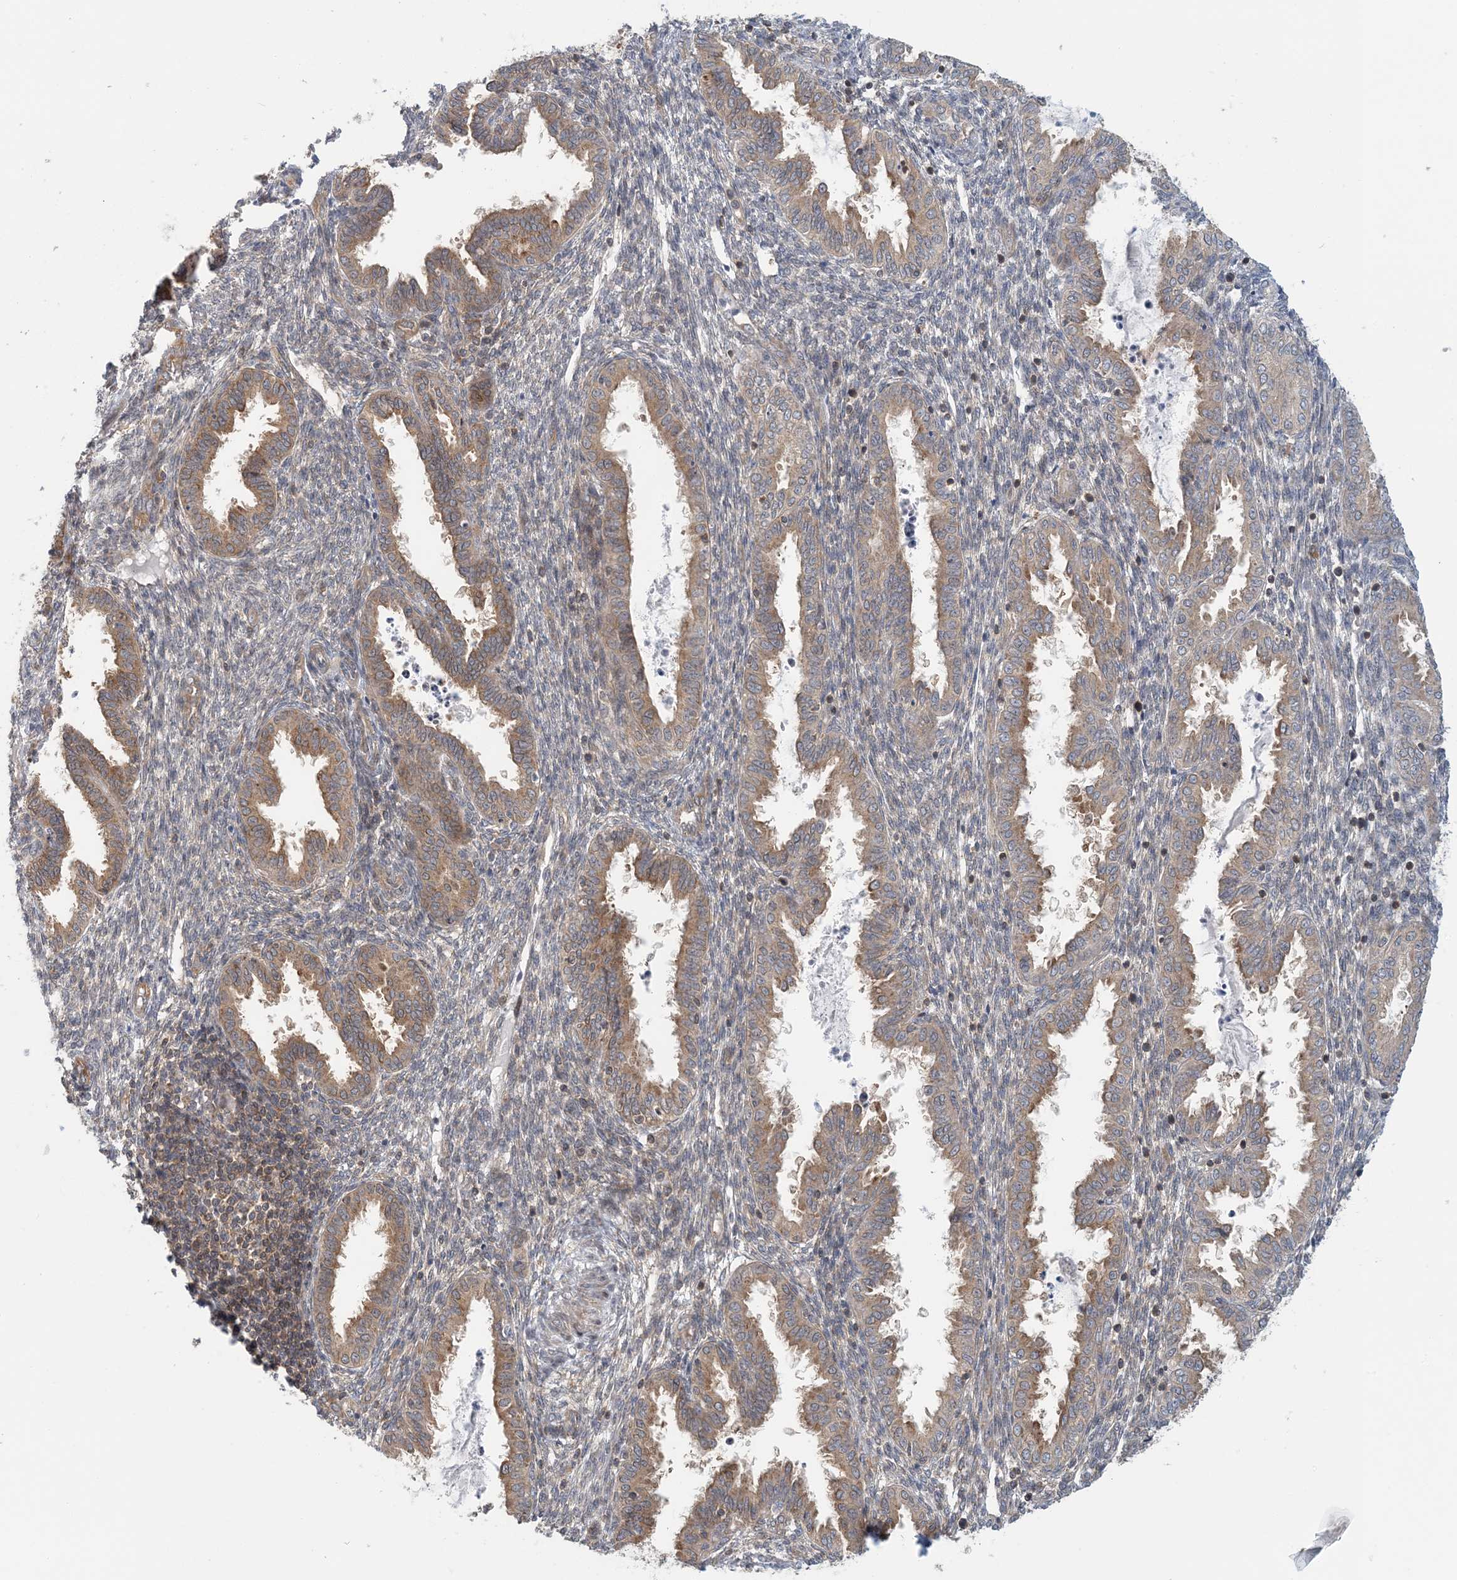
{"staining": {"intensity": "negative", "quantity": "none", "location": "none"}, "tissue": "endometrium", "cell_type": "Cells in endometrial stroma", "image_type": "normal", "snomed": [{"axis": "morphology", "description": "Normal tissue, NOS"}, {"axis": "topography", "description": "Endometrium"}], "caption": "This micrograph is of benign endometrium stained with IHC to label a protein in brown with the nuclei are counter-stained blue. There is no expression in cells in endometrial stroma.", "gene": "ATP13A2", "patient": {"sex": "female", "age": 33}}